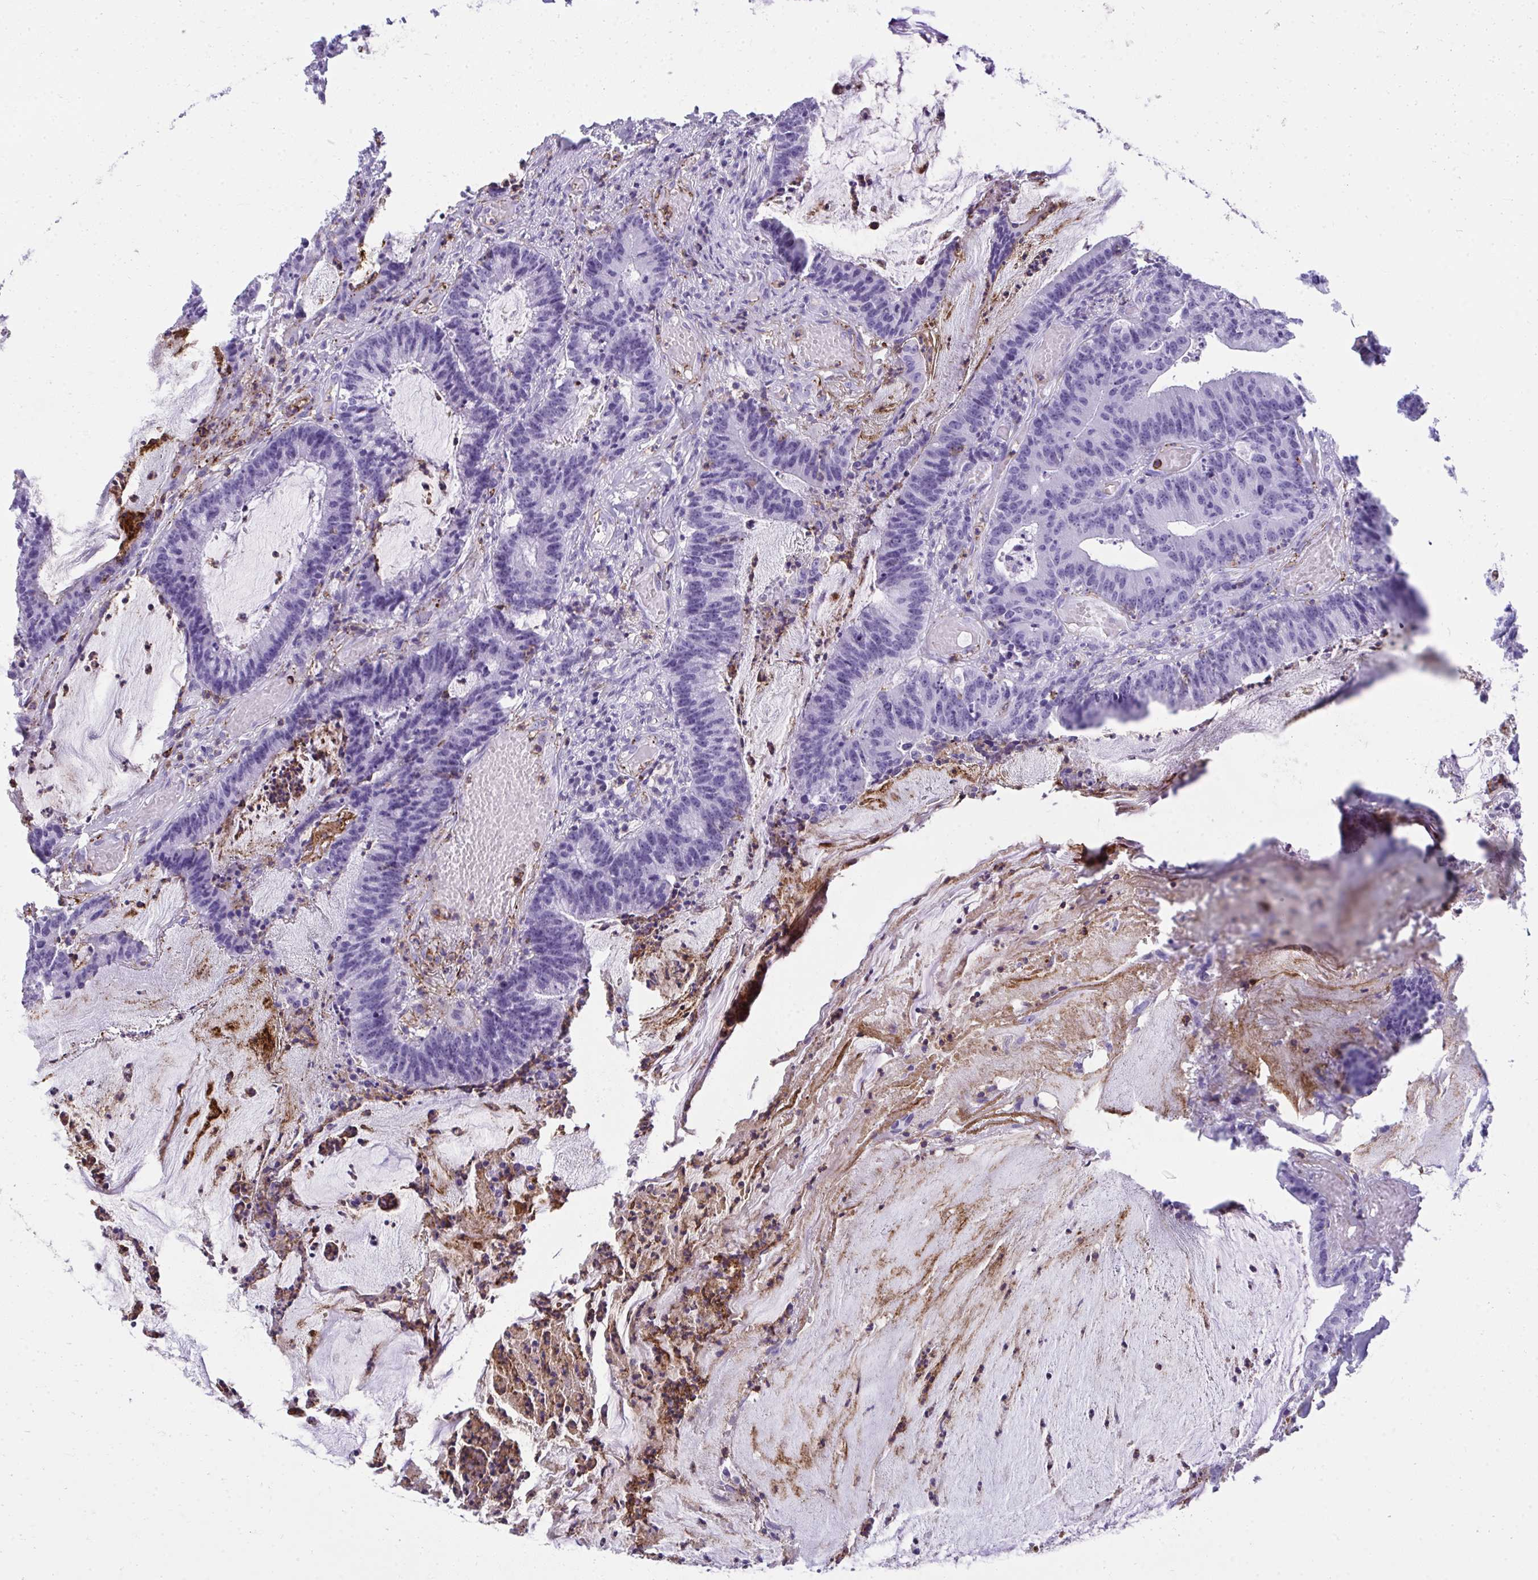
{"staining": {"intensity": "negative", "quantity": "none", "location": "none"}, "tissue": "colorectal cancer", "cell_type": "Tumor cells", "image_type": "cancer", "snomed": [{"axis": "morphology", "description": "Adenocarcinoma, NOS"}, {"axis": "topography", "description": "Colon"}], "caption": "Tumor cells show no significant staining in adenocarcinoma (colorectal). (DAB IHC with hematoxylin counter stain).", "gene": "SPN", "patient": {"sex": "female", "age": 78}}